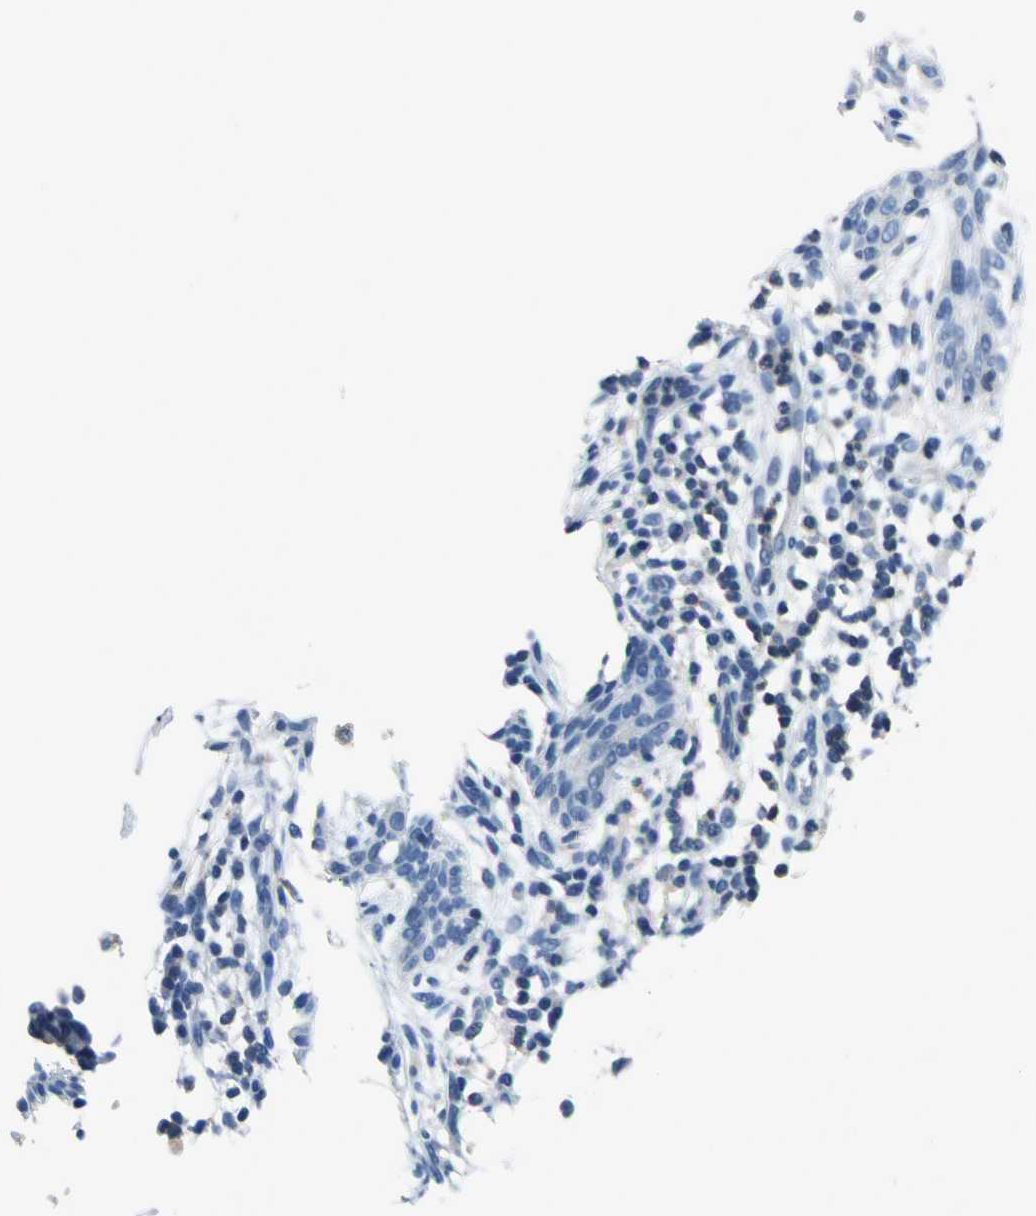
{"staining": {"intensity": "negative", "quantity": "none", "location": "none"}, "tissue": "skin cancer", "cell_type": "Tumor cells", "image_type": "cancer", "snomed": [{"axis": "morphology", "description": "Normal tissue, NOS"}, {"axis": "morphology", "description": "Basal cell carcinoma"}, {"axis": "topography", "description": "Skin"}], "caption": "DAB immunohistochemical staining of human skin basal cell carcinoma reveals no significant positivity in tumor cells.", "gene": "PRKCA", "patient": {"sex": "female", "age": 69}}